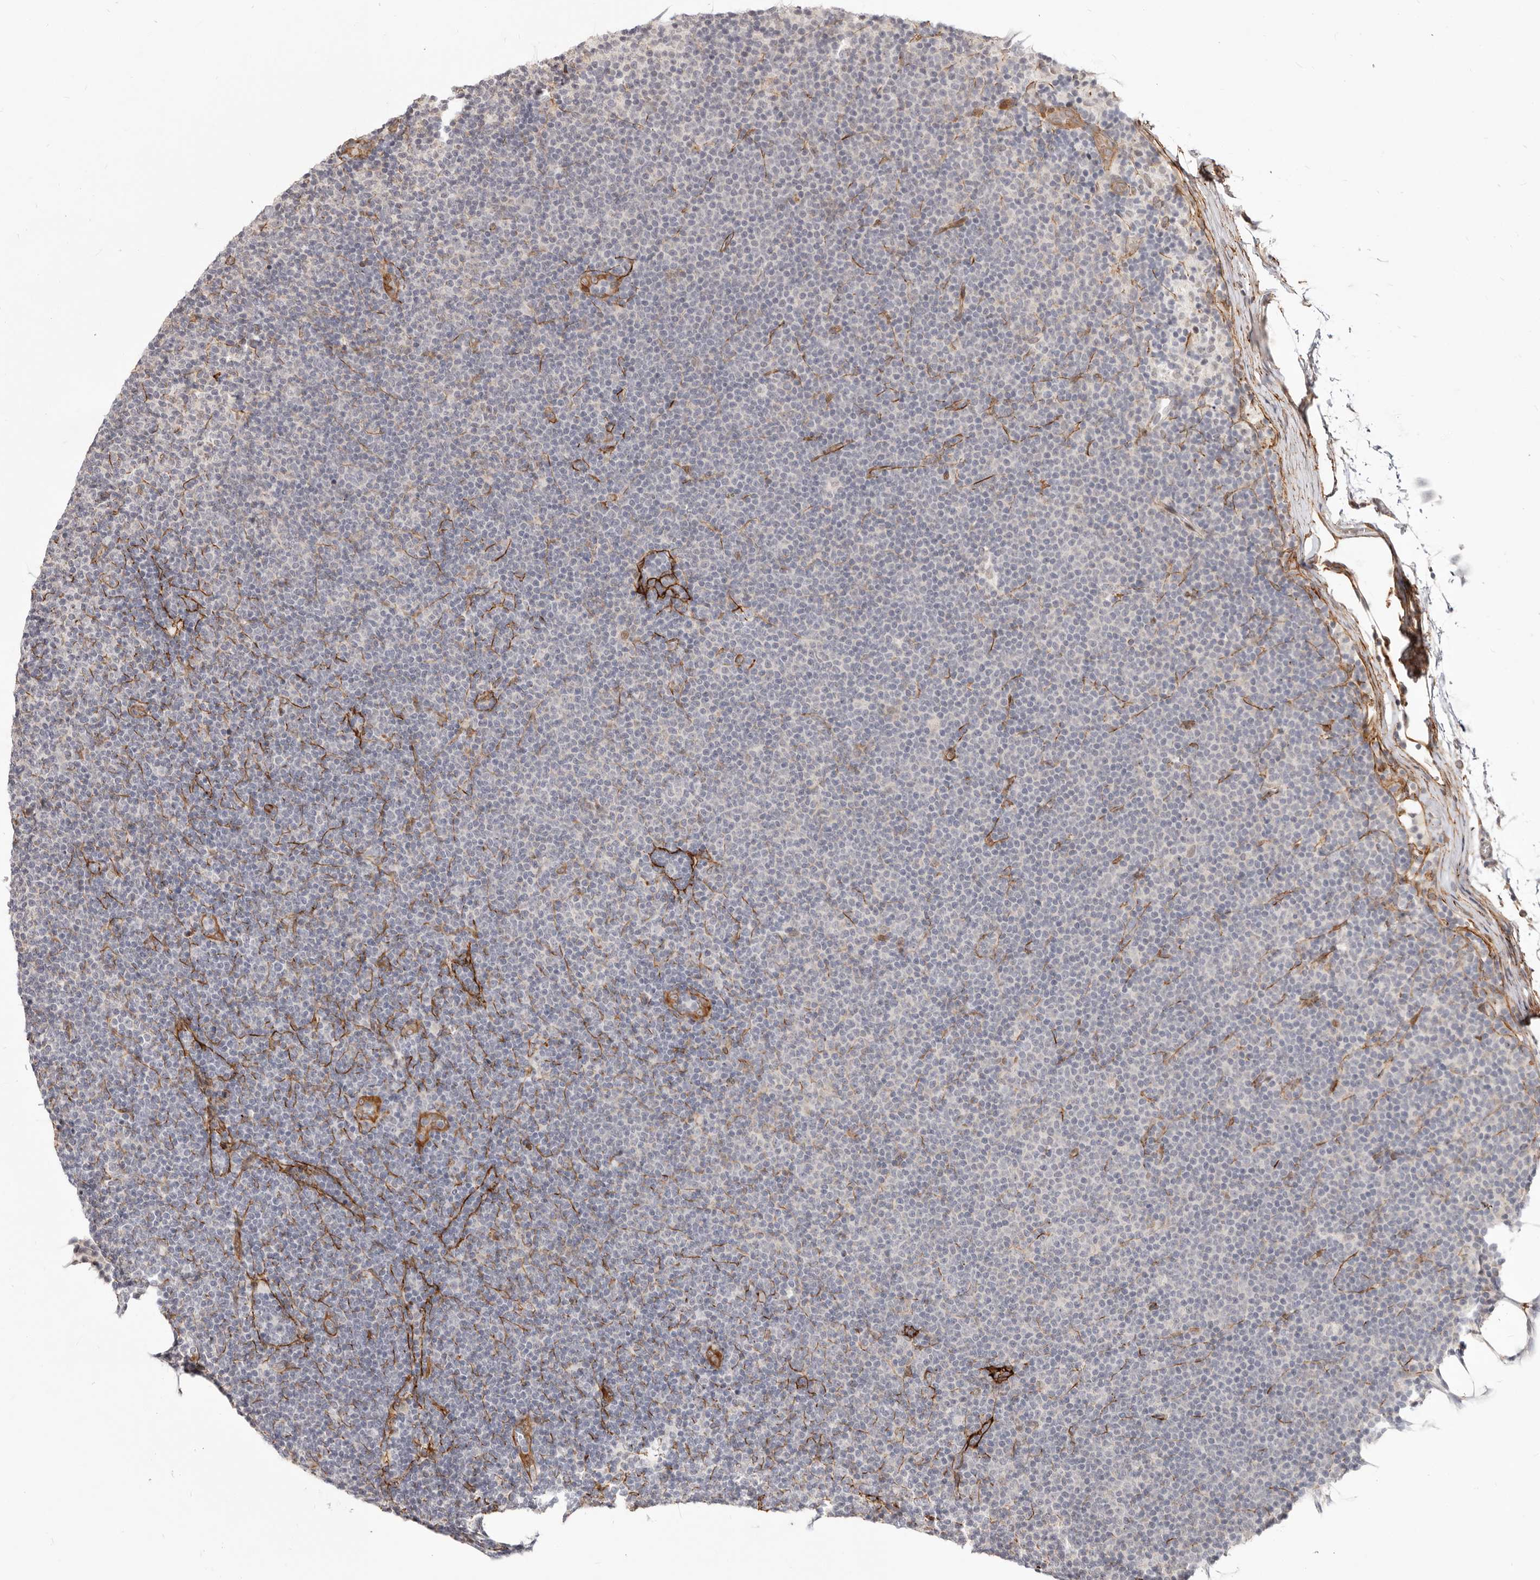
{"staining": {"intensity": "negative", "quantity": "none", "location": "none"}, "tissue": "lymphoma", "cell_type": "Tumor cells", "image_type": "cancer", "snomed": [{"axis": "morphology", "description": "Malignant lymphoma, non-Hodgkin's type, Low grade"}, {"axis": "topography", "description": "Lymph node"}], "caption": "There is no significant expression in tumor cells of low-grade malignant lymphoma, non-Hodgkin's type. (Immunohistochemistry, brightfield microscopy, high magnification).", "gene": "SZT2", "patient": {"sex": "female", "age": 53}}